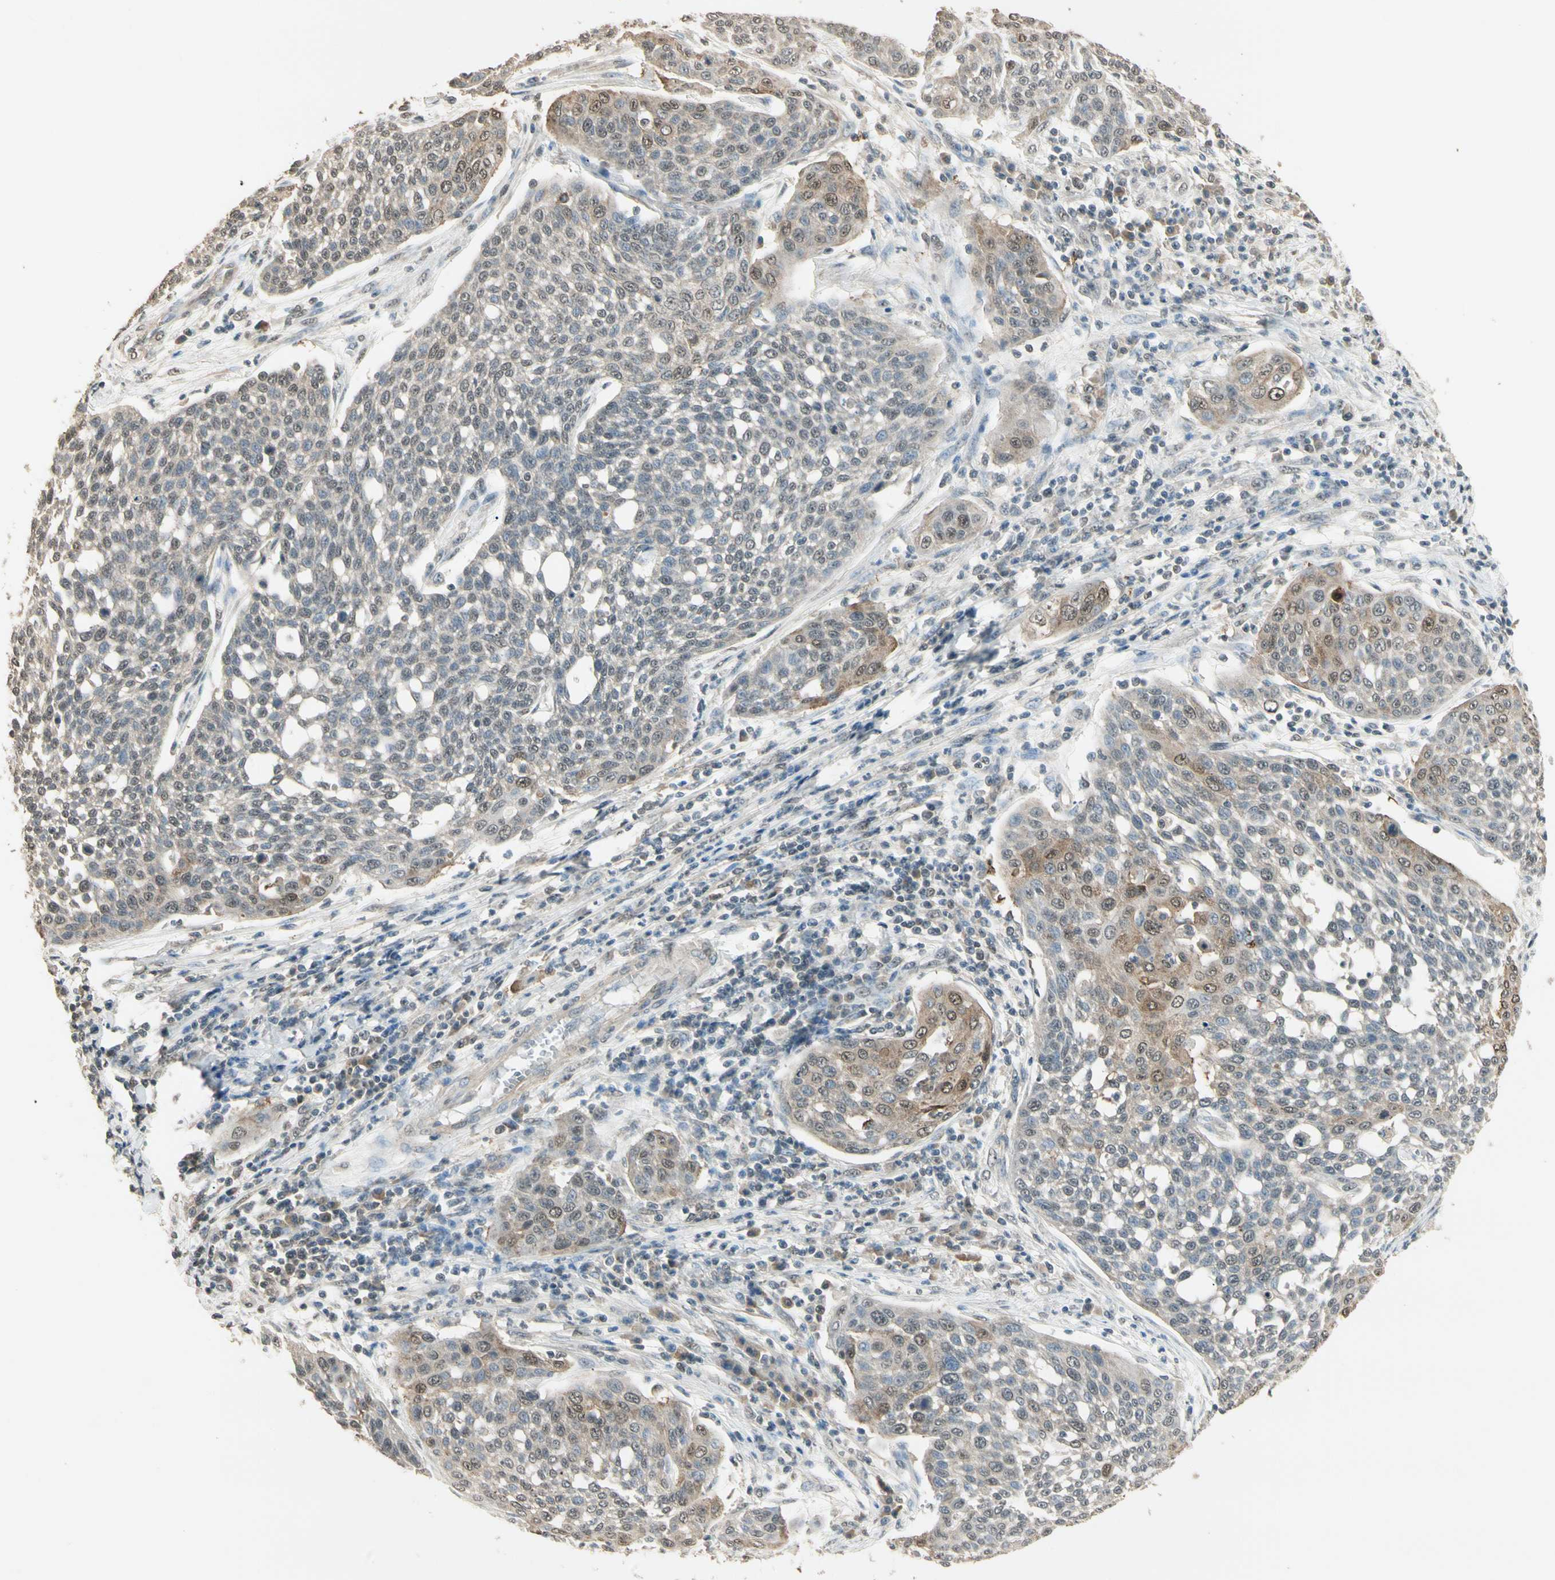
{"staining": {"intensity": "weak", "quantity": "25%-75%", "location": "cytoplasmic/membranous,nuclear"}, "tissue": "cervical cancer", "cell_type": "Tumor cells", "image_type": "cancer", "snomed": [{"axis": "morphology", "description": "Squamous cell carcinoma, NOS"}, {"axis": "topography", "description": "Cervix"}], "caption": "High-power microscopy captured an immunohistochemistry (IHC) image of cervical squamous cell carcinoma, revealing weak cytoplasmic/membranous and nuclear staining in about 25%-75% of tumor cells.", "gene": "SGCA", "patient": {"sex": "female", "age": 34}}